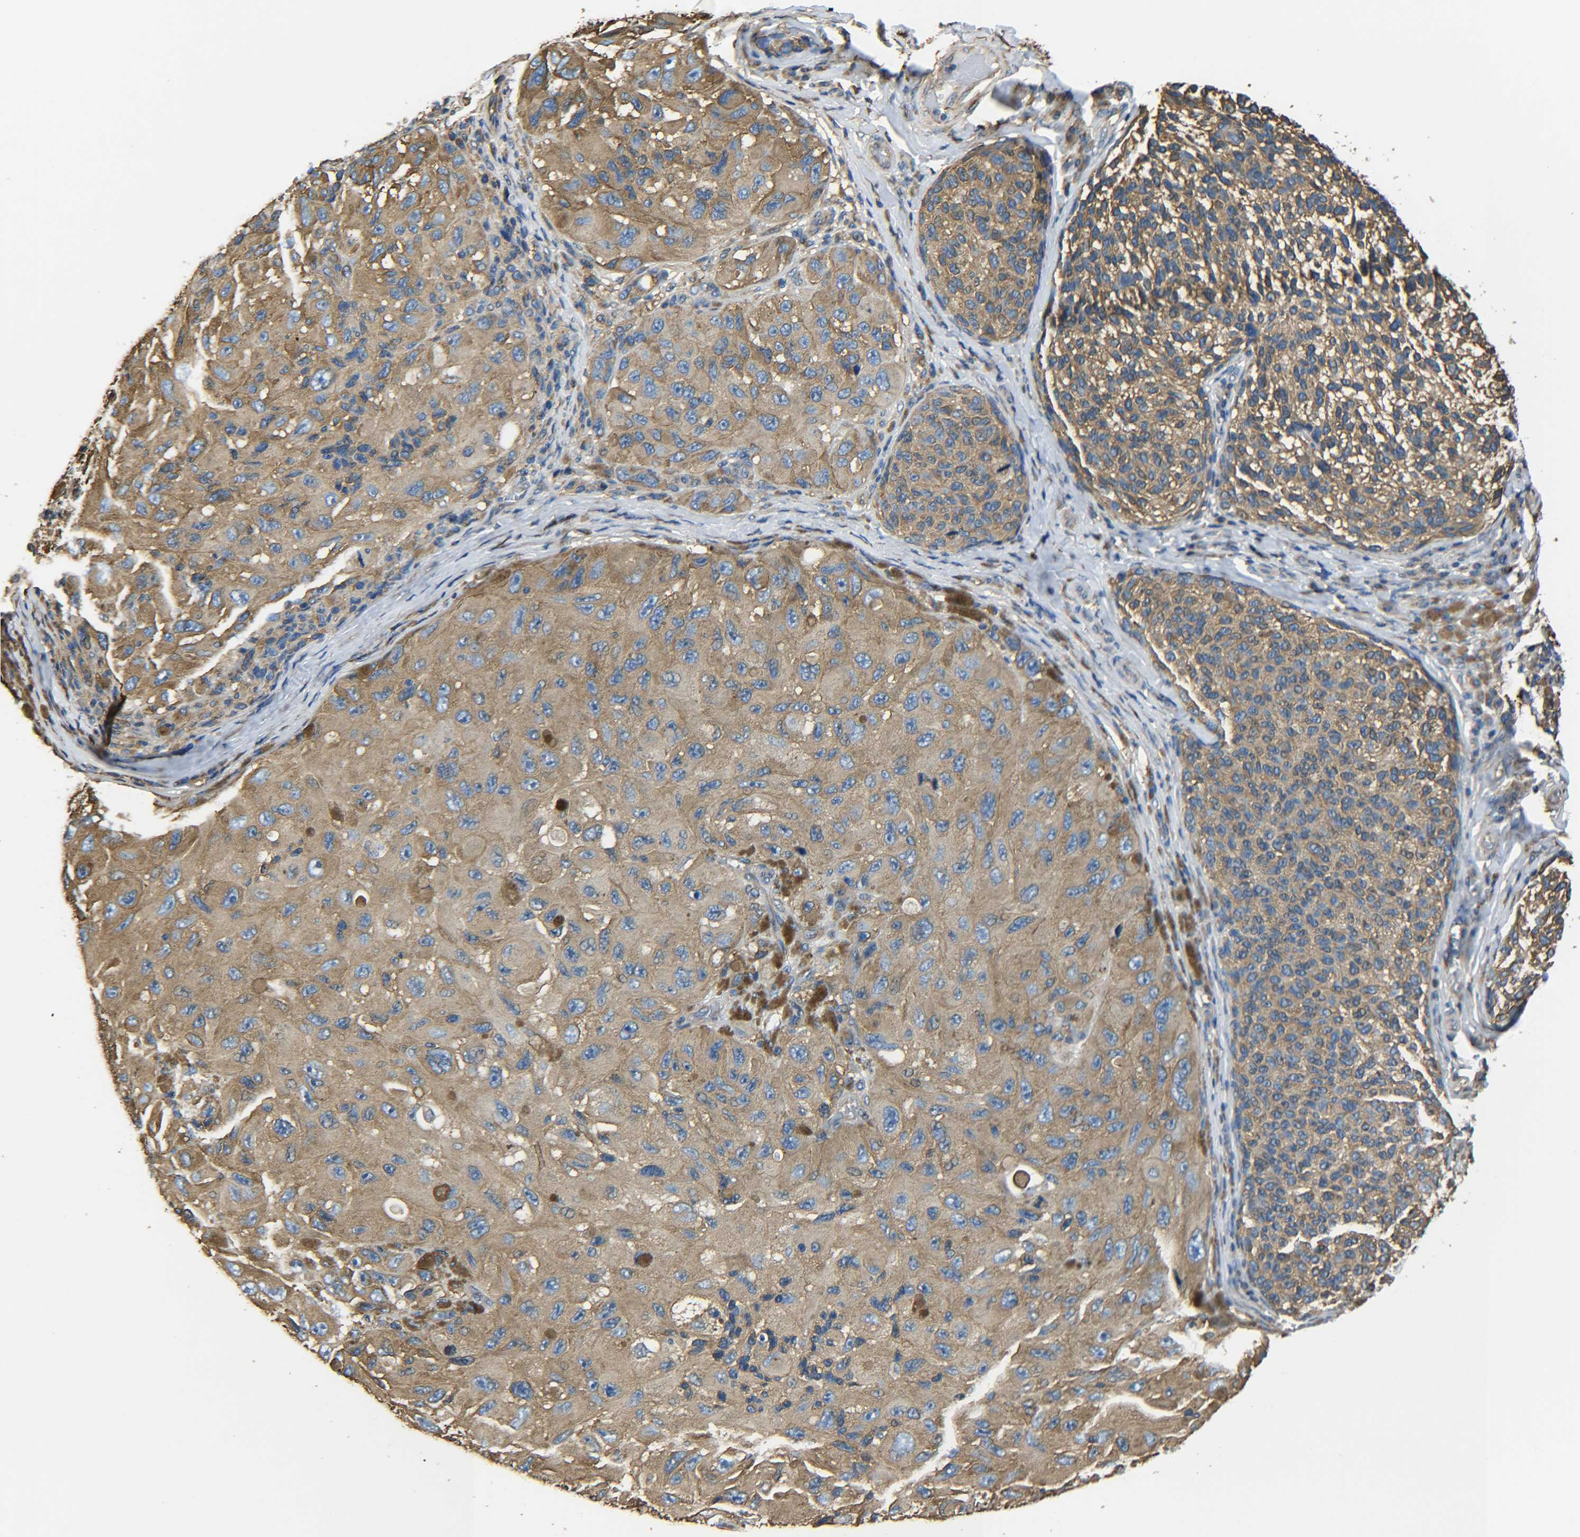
{"staining": {"intensity": "moderate", "quantity": ">75%", "location": "cytoplasmic/membranous"}, "tissue": "melanoma", "cell_type": "Tumor cells", "image_type": "cancer", "snomed": [{"axis": "morphology", "description": "Malignant melanoma, NOS"}, {"axis": "topography", "description": "Skin"}], "caption": "High-power microscopy captured an immunohistochemistry photomicrograph of malignant melanoma, revealing moderate cytoplasmic/membranous positivity in approximately >75% of tumor cells. The protein is shown in brown color, while the nuclei are stained blue.", "gene": "TUBB", "patient": {"sex": "female", "age": 73}}